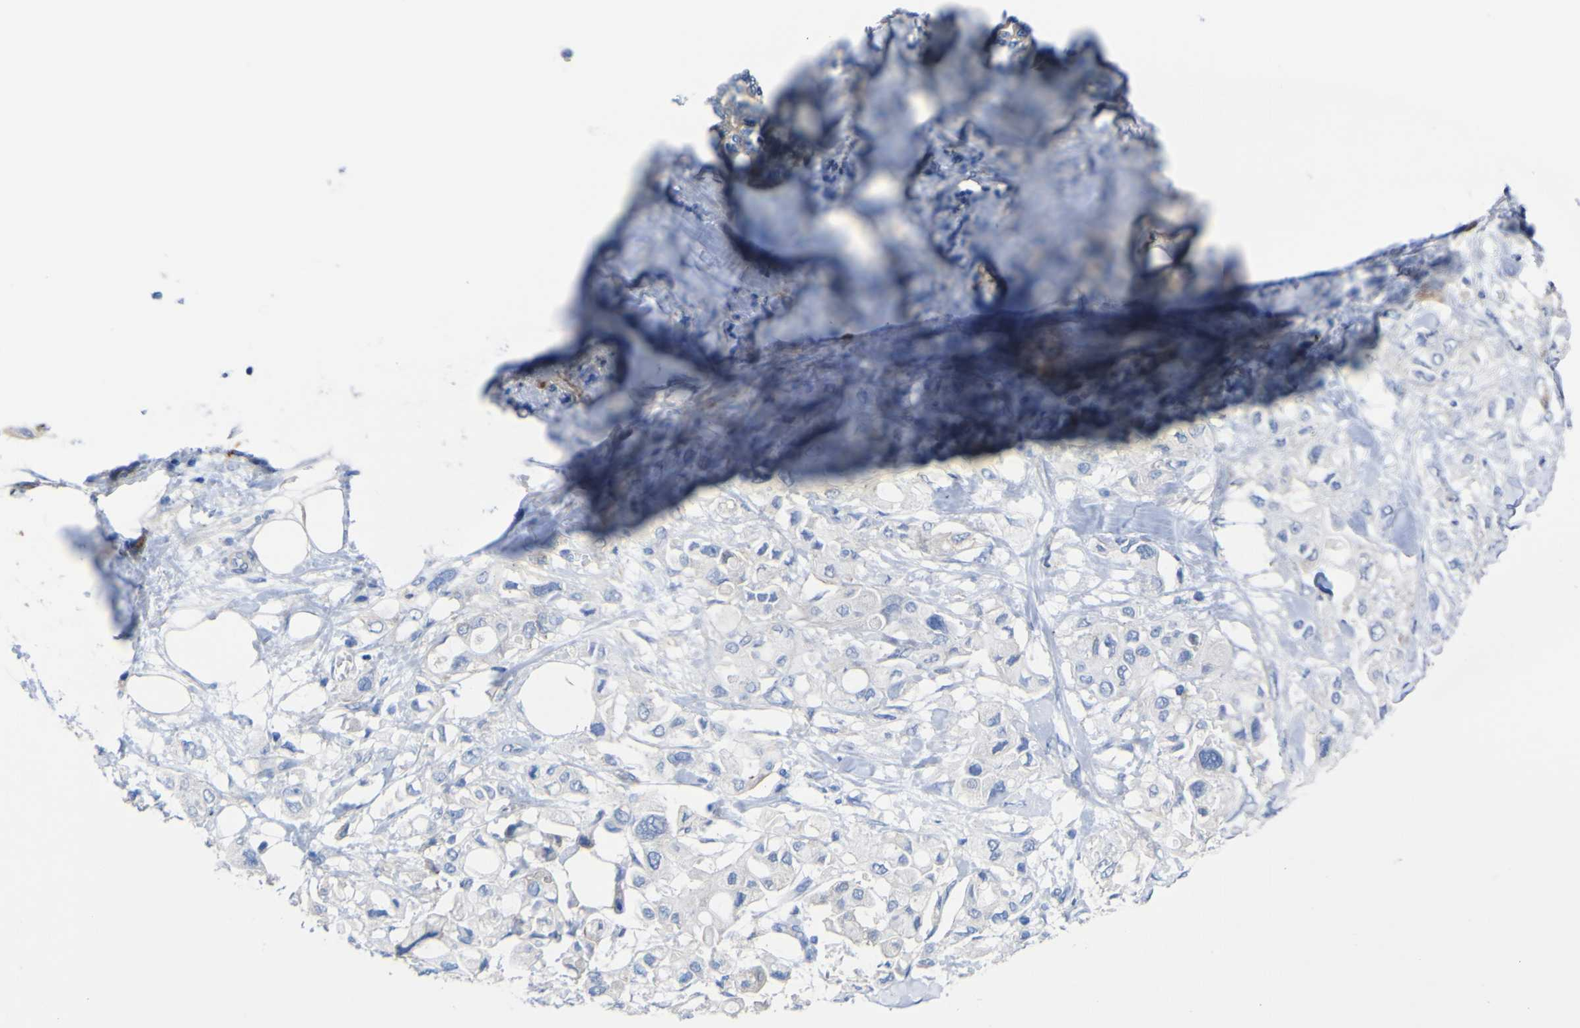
{"staining": {"intensity": "negative", "quantity": "none", "location": "none"}, "tissue": "pancreatic cancer", "cell_type": "Tumor cells", "image_type": "cancer", "snomed": [{"axis": "morphology", "description": "Adenocarcinoma, NOS"}, {"axis": "topography", "description": "Pancreas"}], "caption": "An IHC histopathology image of pancreatic cancer is shown. There is no staining in tumor cells of pancreatic cancer.", "gene": "AGO4", "patient": {"sex": "female", "age": 56}}